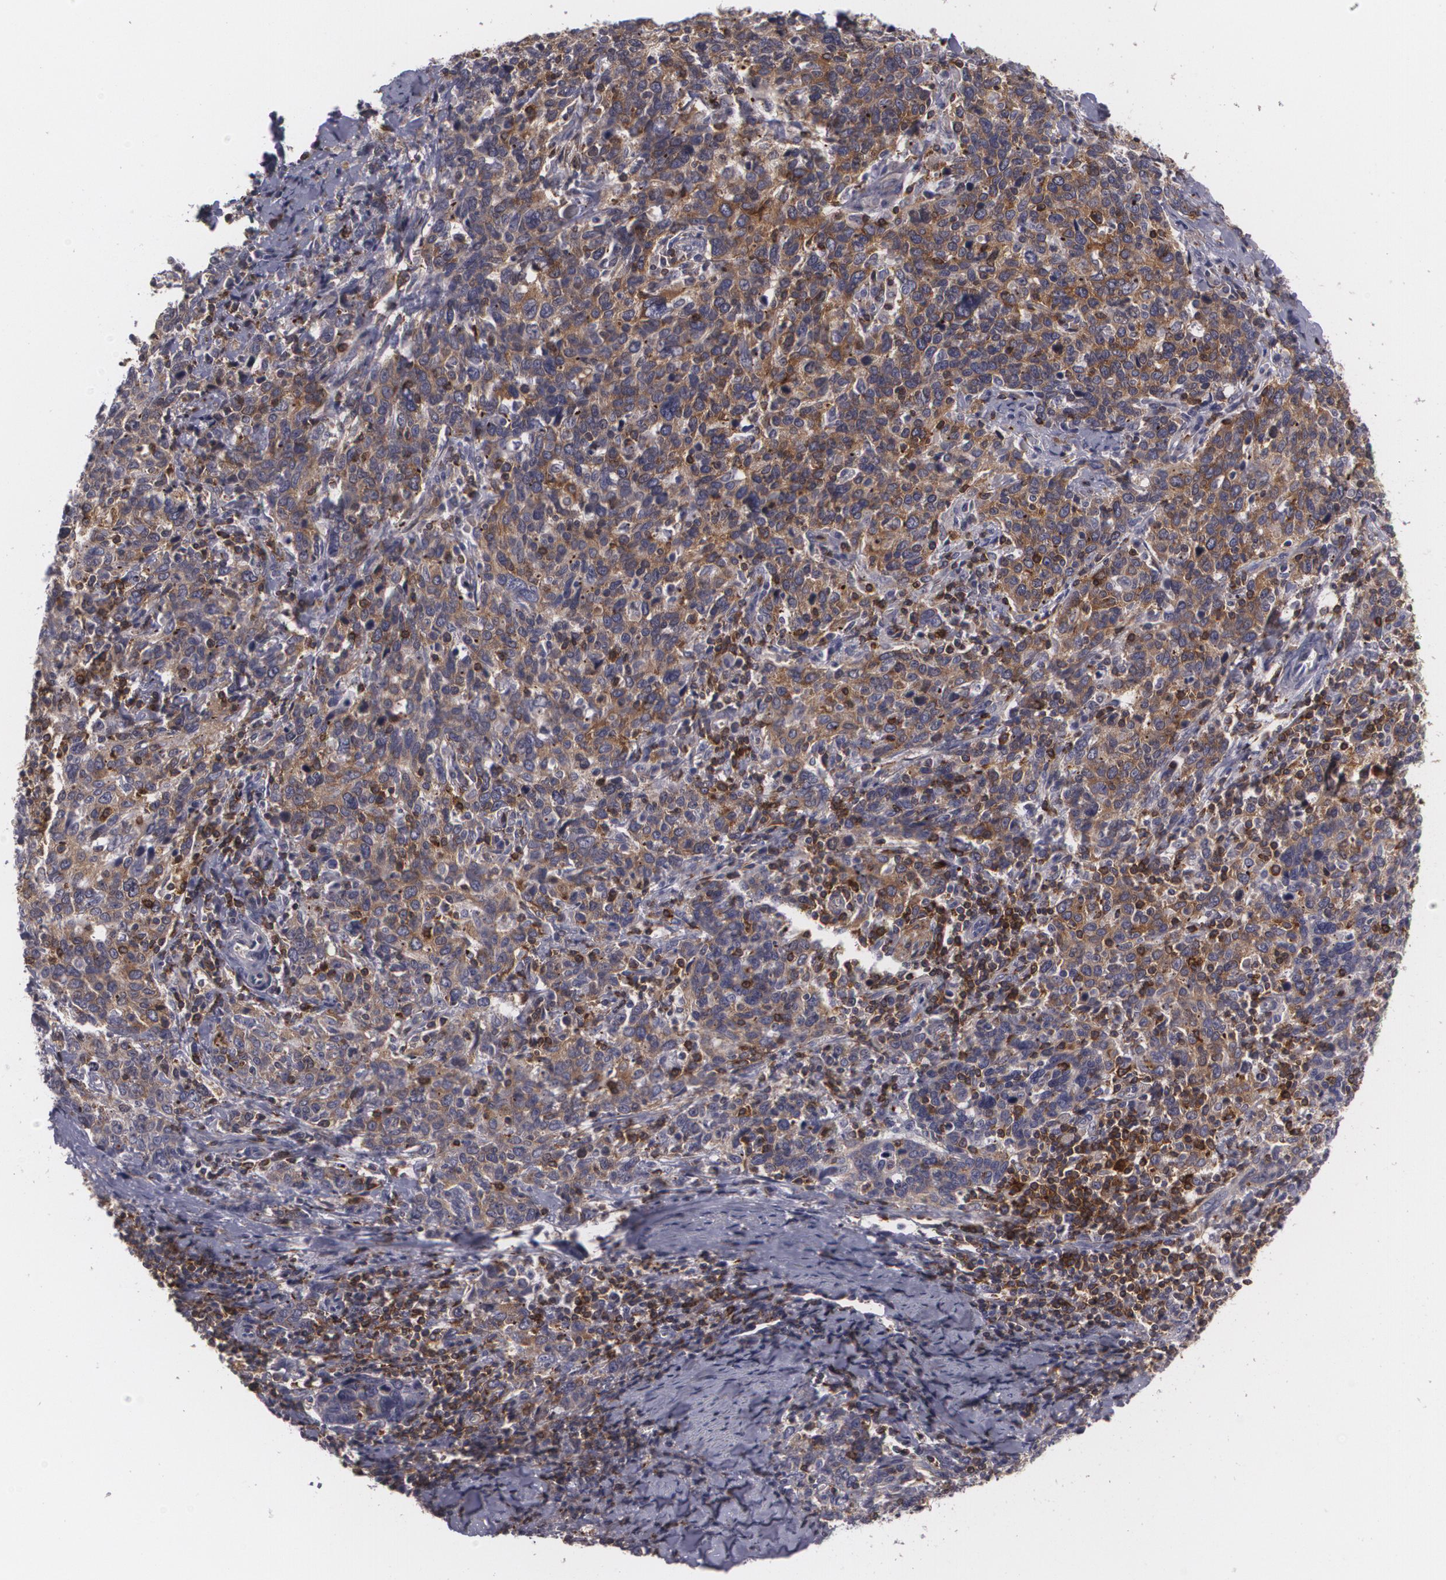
{"staining": {"intensity": "weak", "quantity": "25%-75%", "location": "cytoplasmic/membranous"}, "tissue": "cervical cancer", "cell_type": "Tumor cells", "image_type": "cancer", "snomed": [{"axis": "morphology", "description": "Squamous cell carcinoma, NOS"}, {"axis": "topography", "description": "Cervix"}], "caption": "Immunohistochemical staining of human squamous cell carcinoma (cervical) shows weak cytoplasmic/membranous protein expression in approximately 25%-75% of tumor cells.", "gene": "BIN1", "patient": {"sex": "female", "age": 41}}